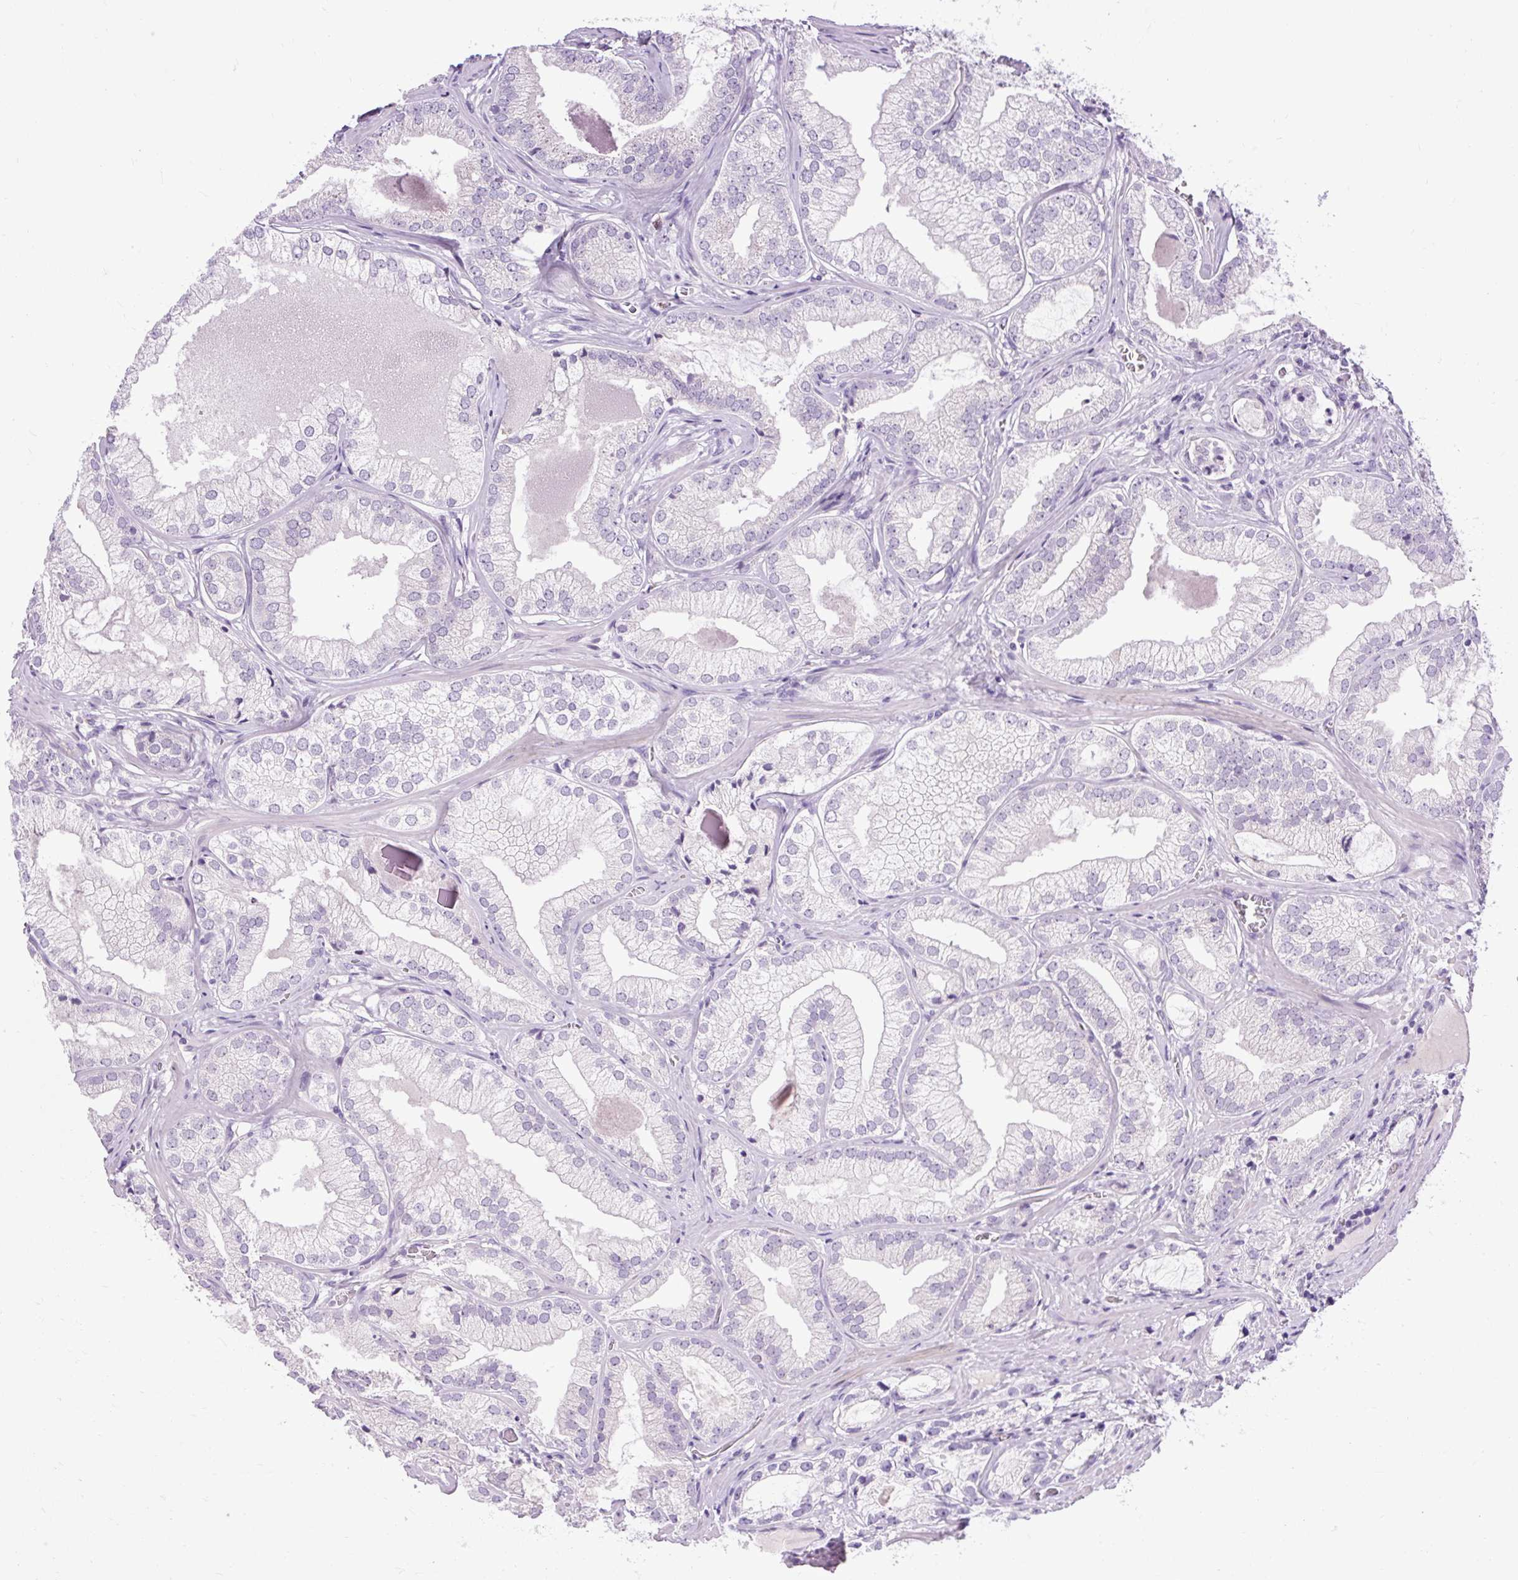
{"staining": {"intensity": "negative", "quantity": "none", "location": "none"}, "tissue": "prostate cancer", "cell_type": "Tumor cells", "image_type": "cancer", "snomed": [{"axis": "morphology", "description": "Adenocarcinoma, Medium grade"}, {"axis": "topography", "description": "Prostate"}], "caption": "Human prostate medium-grade adenocarcinoma stained for a protein using immunohistochemistry demonstrates no positivity in tumor cells.", "gene": "FABP7", "patient": {"sex": "male", "age": 57}}